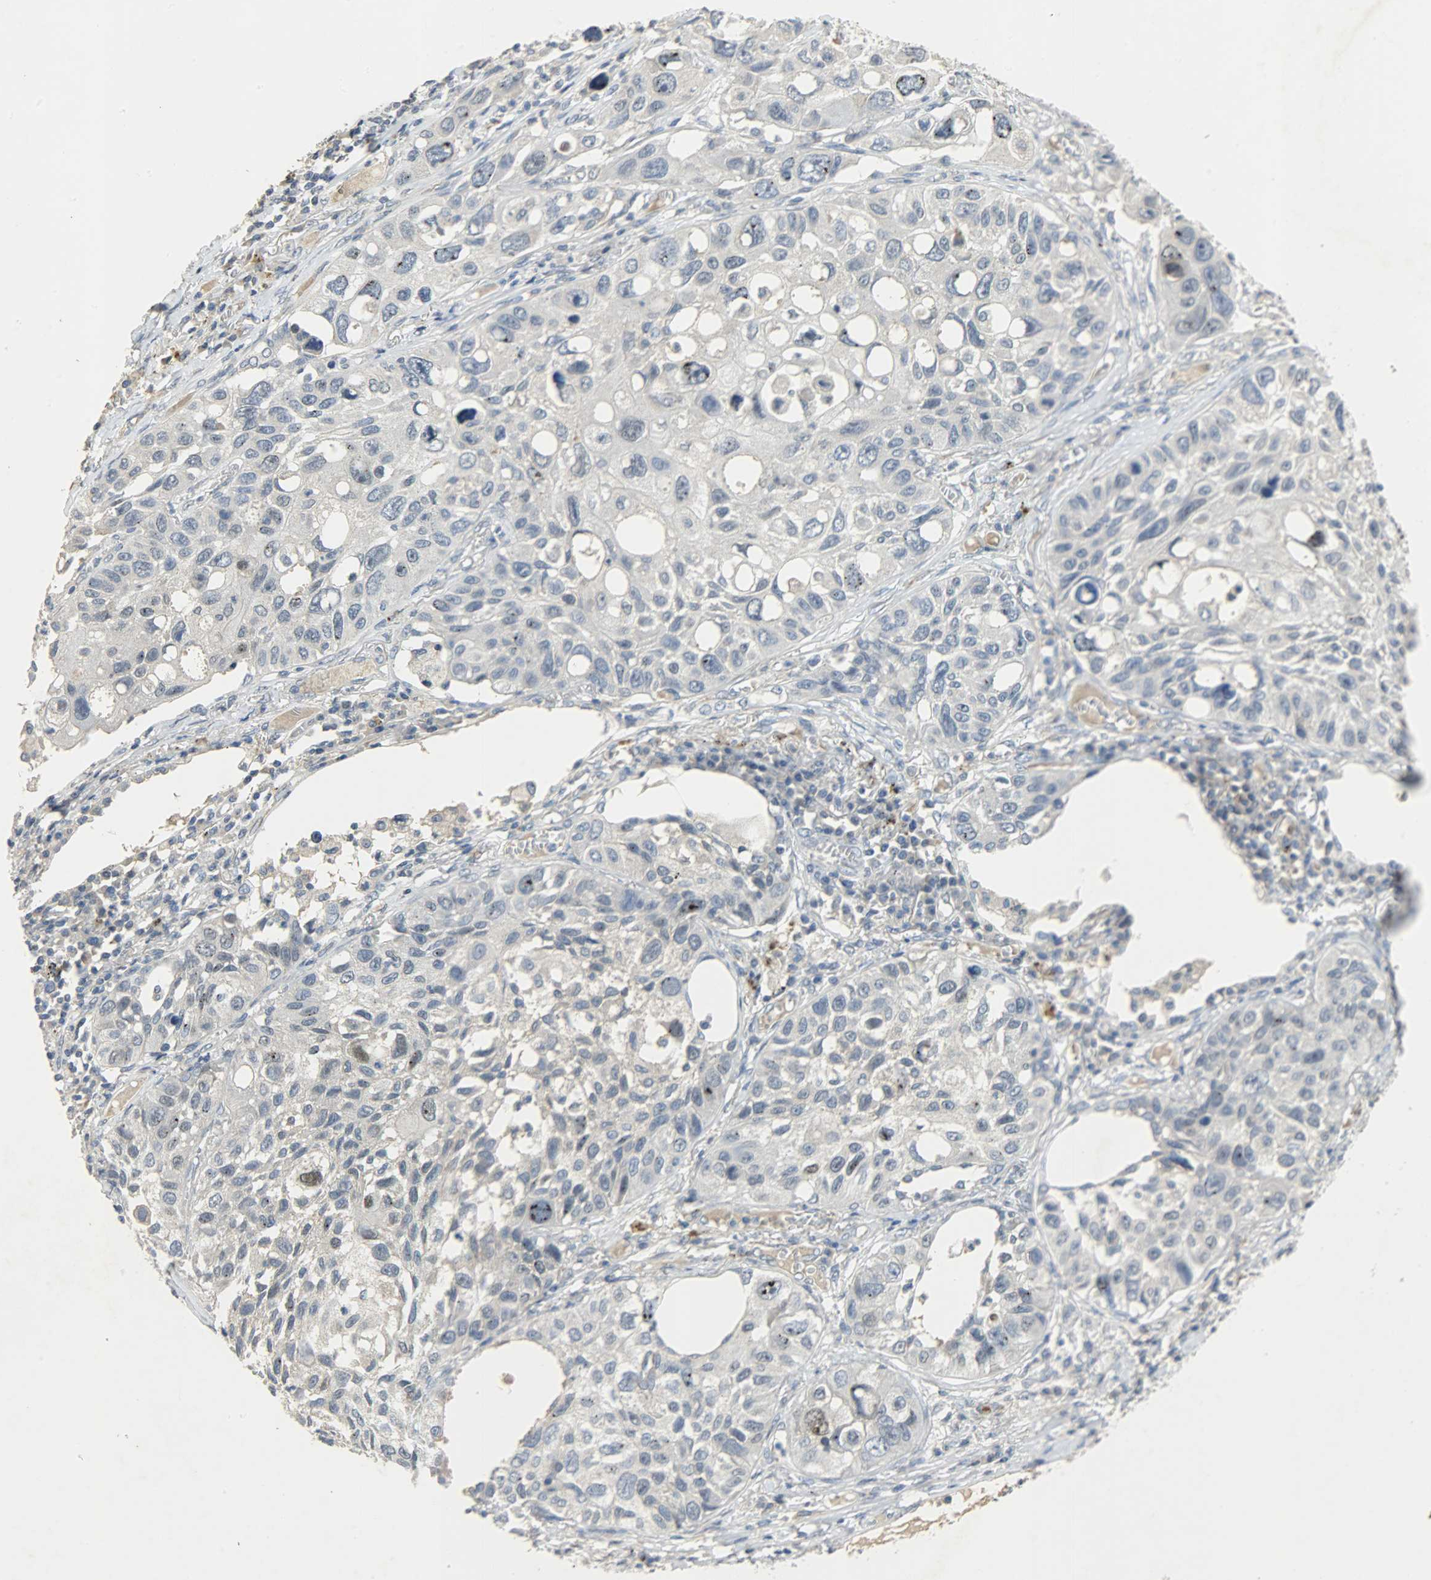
{"staining": {"intensity": "negative", "quantity": "none", "location": "none"}, "tissue": "lung cancer", "cell_type": "Tumor cells", "image_type": "cancer", "snomed": [{"axis": "morphology", "description": "Squamous cell carcinoma, NOS"}, {"axis": "topography", "description": "Lung"}], "caption": "A micrograph of human squamous cell carcinoma (lung) is negative for staining in tumor cells.", "gene": "DNAJB6", "patient": {"sex": "male", "age": 71}}